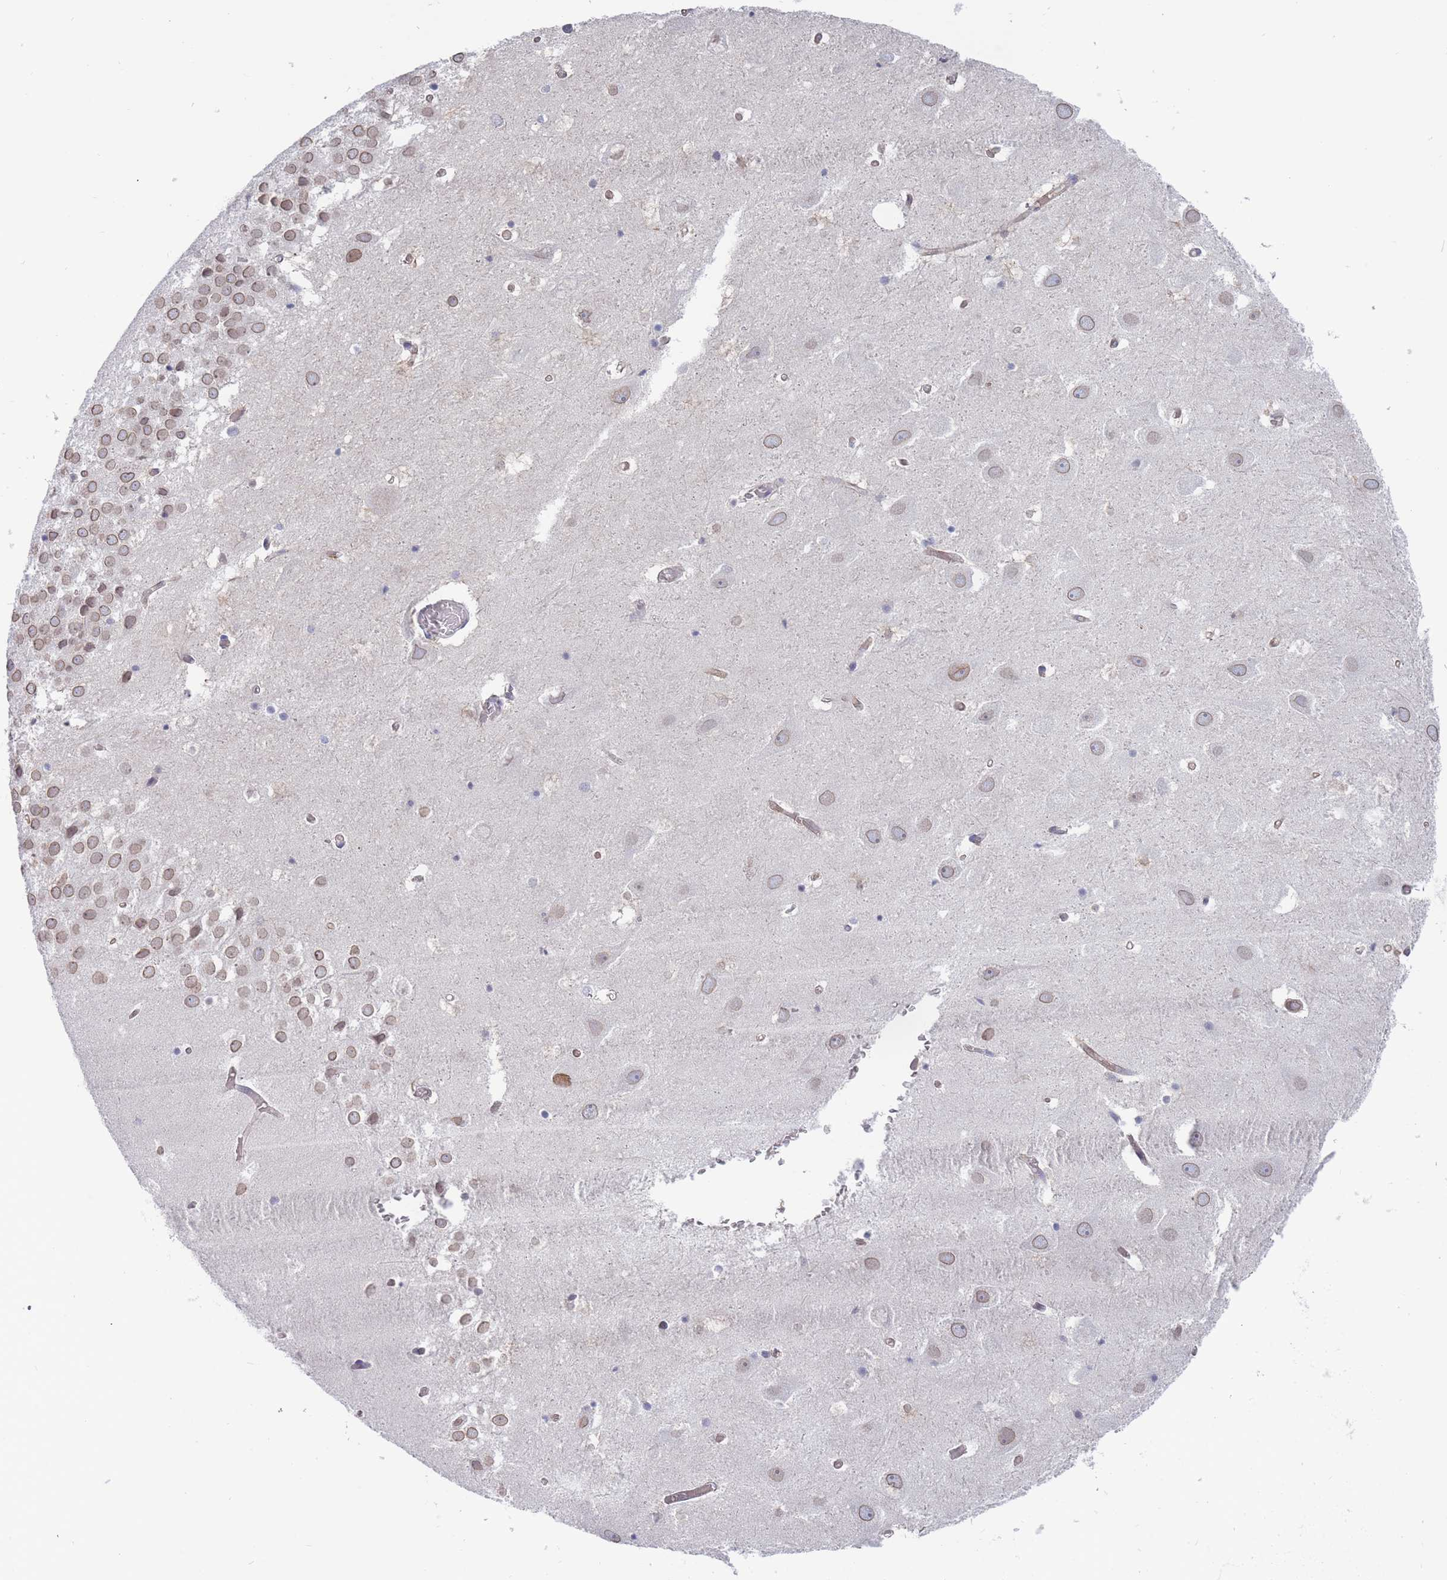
{"staining": {"intensity": "negative", "quantity": "none", "location": "none"}, "tissue": "hippocampus", "cell_type": "Glial cells", "image_type": "normal", "snomed": [{"axis": "morphology", "description": "Normal tissue, NOS"}, {"axis": "topography", "description": "Hippocampus"}], "caption": "Protein analysis of normal hippocampus displays no significant staining in glial cells.", "gene": "SLC1A6", "patient": {"sex": "female", "age": 52}}